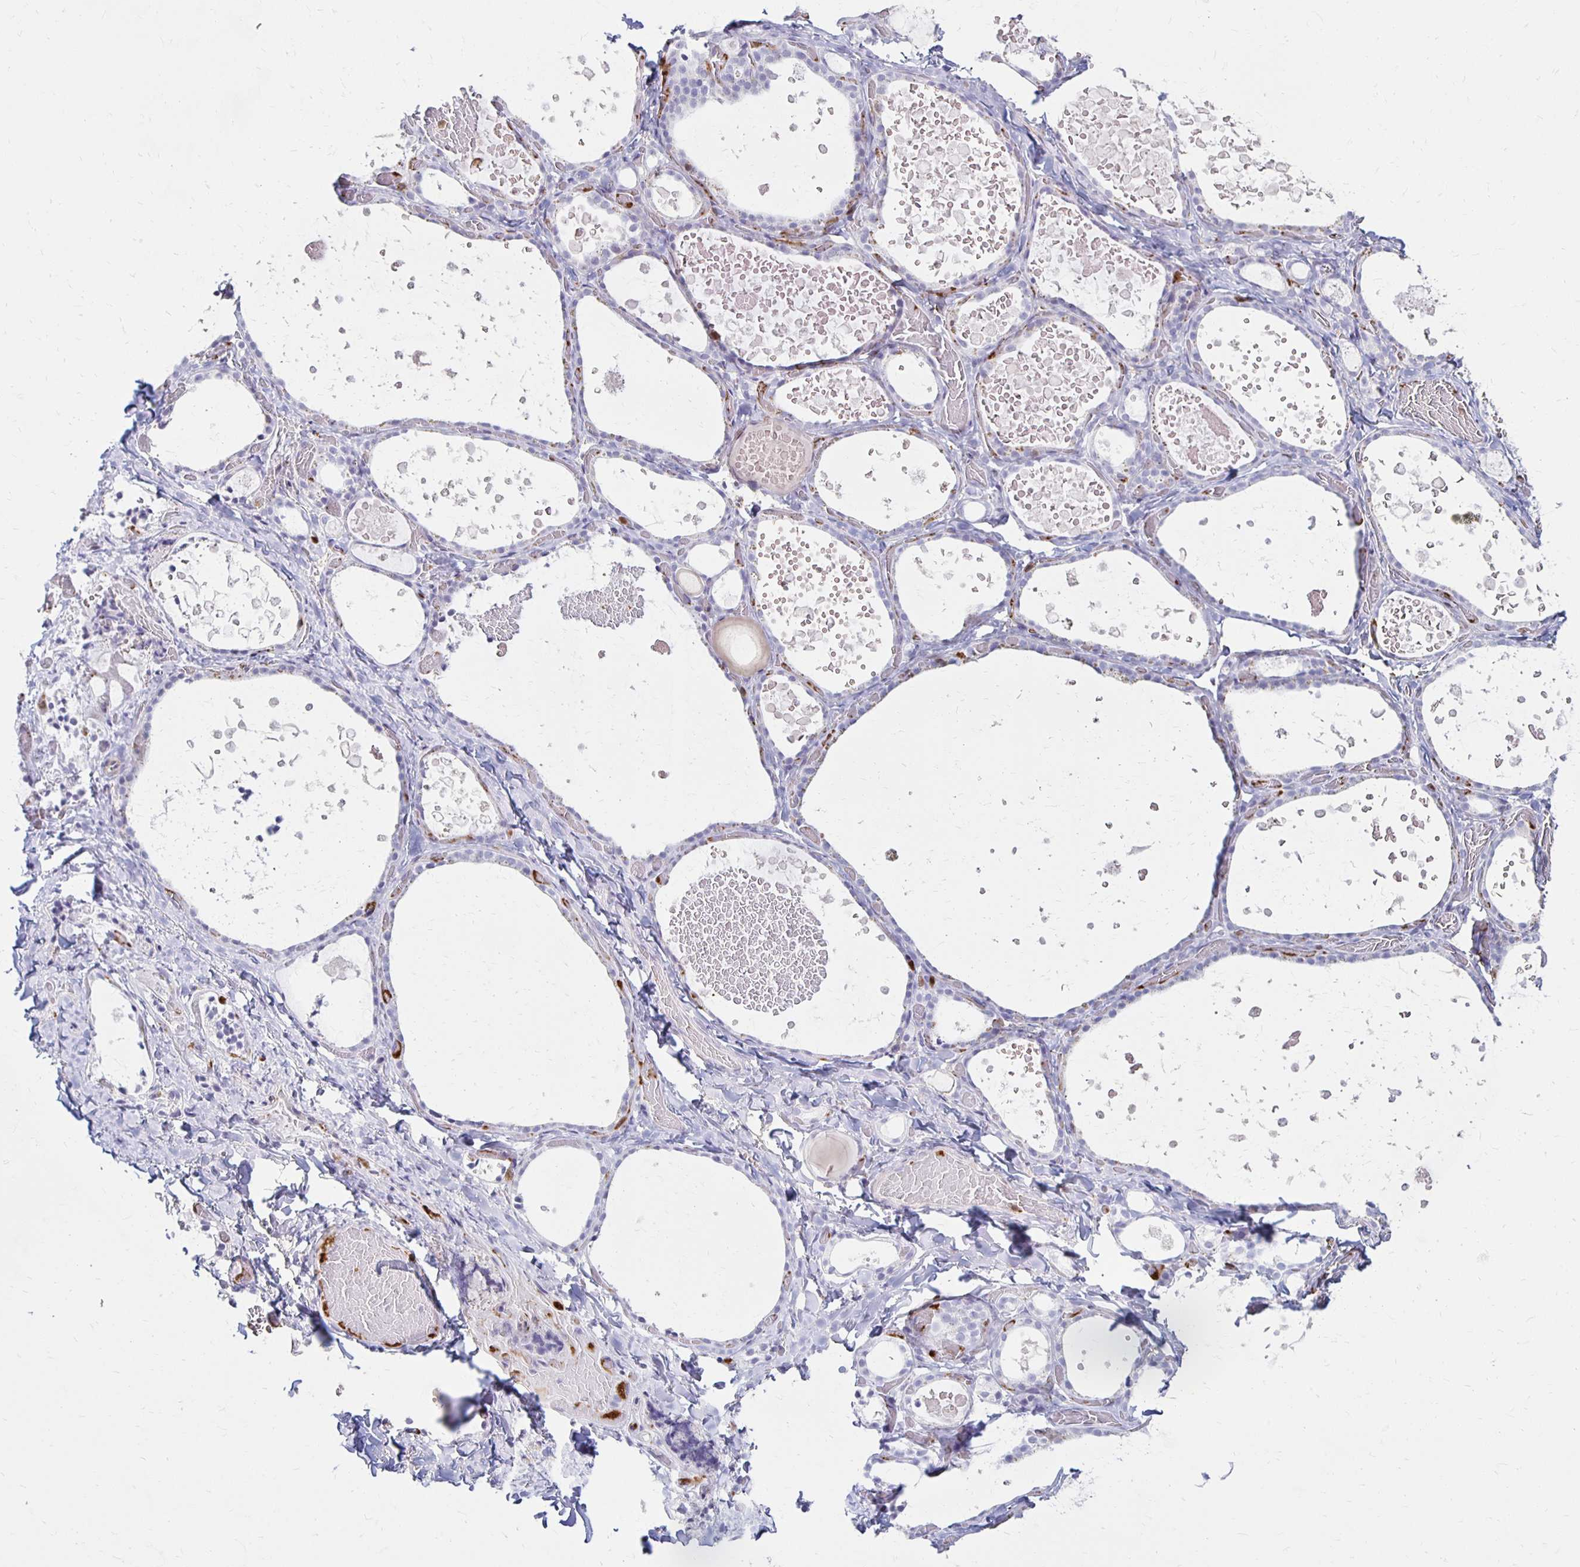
{"staining": {"intensity": "negative", "quantity": "none", "location": "none"}, "tissue": "thyroid gland", "cell_type": "Glandular cells", "image_type": "normal", "snomed": [{"axis": "morphology", "description": "Normal tissue, NOS"}, {"axis": "topography", "description": "Thyroid gland"}], "caption": "A high-resolution image shows IHC staining of unremarkable thyroid gland, which displays no significant positivity in glandular cells.", "gene": "CCL21", "patient": {"sex": "female", "age": 56}}